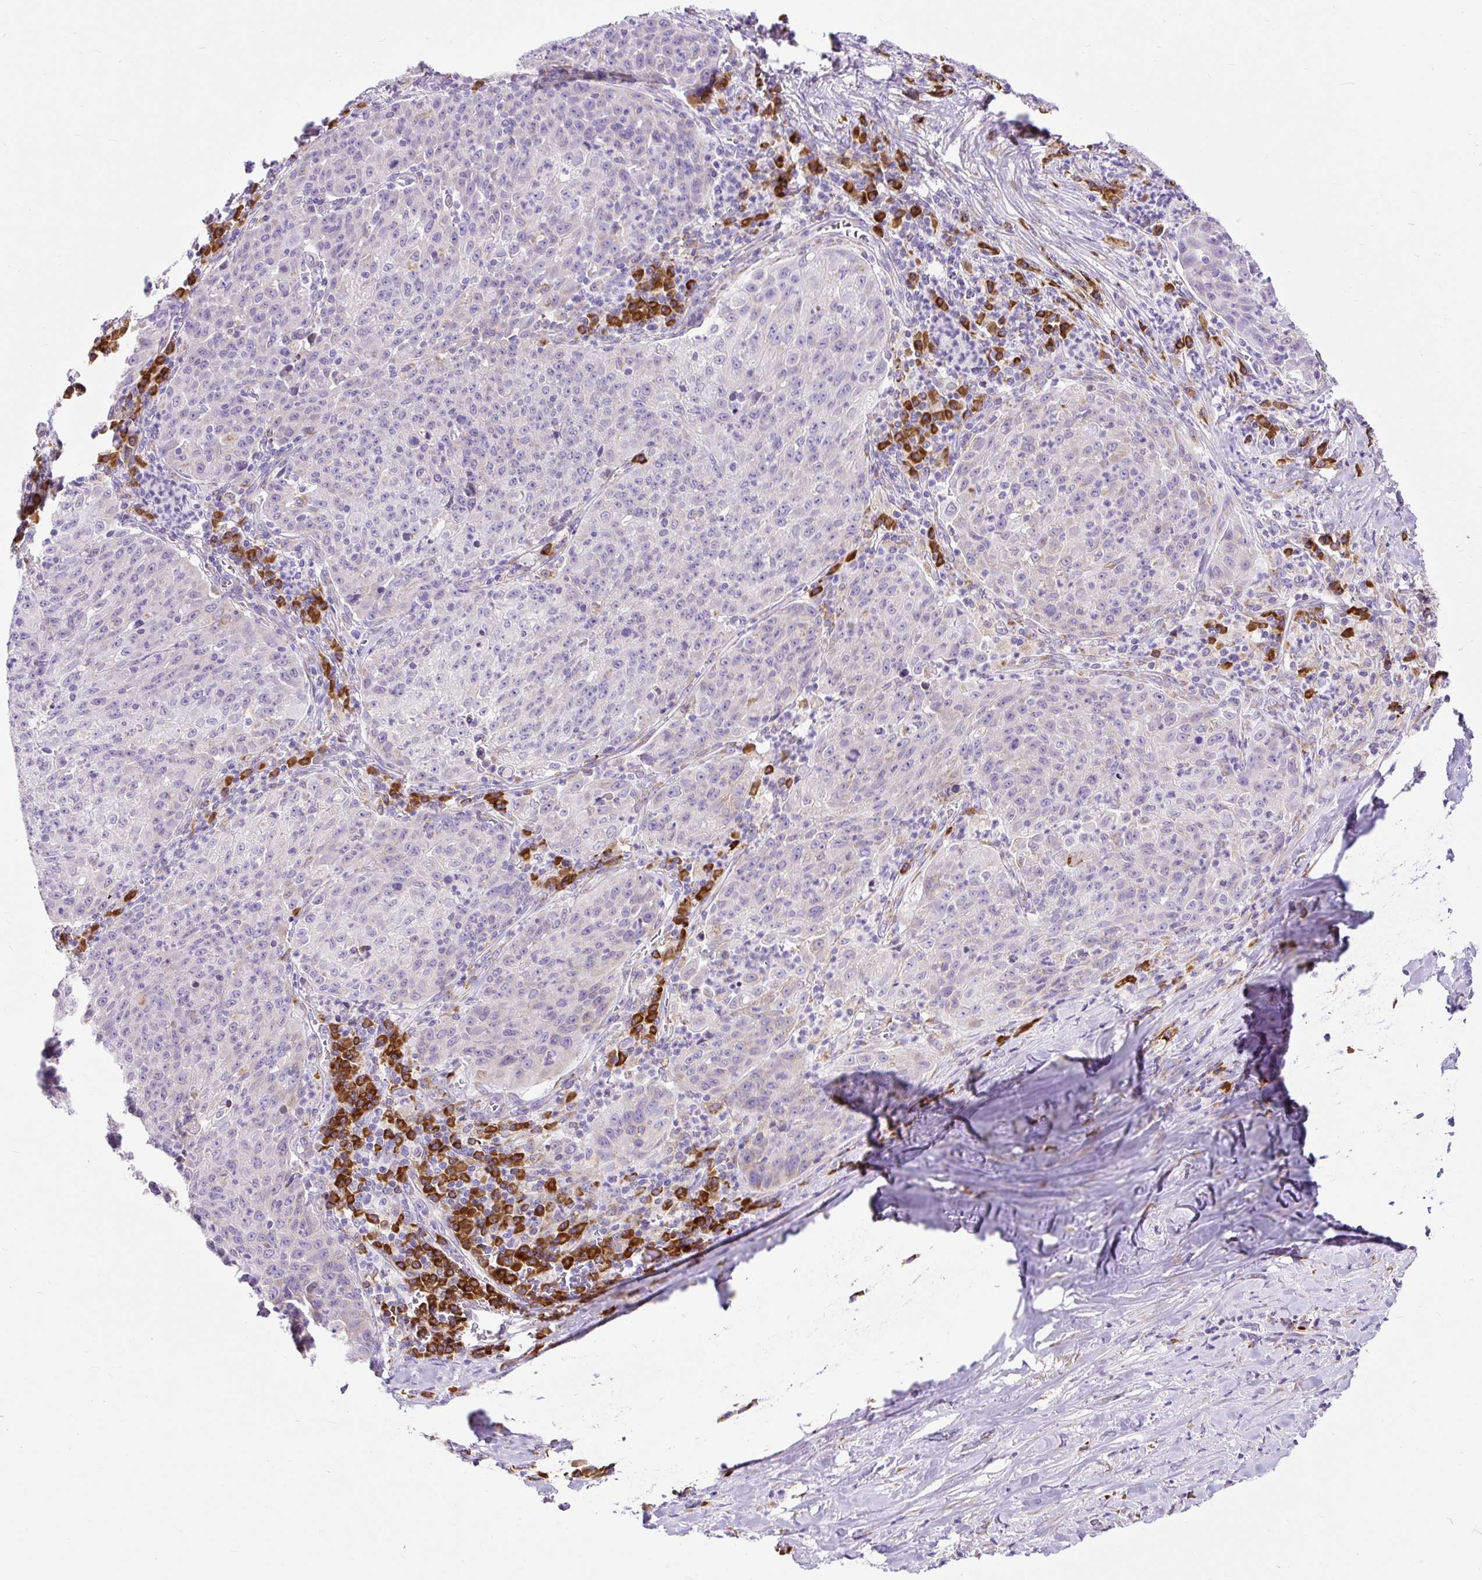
{"staining": {"intensity": "negative", "quantity": "none", "location": "none"}, "tissue": "lung cancer", "cell_type": "Tumor cells", "image_type": "cancer", "snomed": [{"axis": "morphology", "description": "Squamous cell carcinoma, NOS"}, {"axis": "morphology", "description": "Squamous cell carcinoma, metastatic, NOS"}, {"axis": "topography", "description": "Bronchus"}, {"axis": "topography", "description": "Lung"}], "caption": "Metastatic squamous cell carcinoma (lung) was stained to show a protein in brown. There is no significant expression in tumor cells.", "gene": "DDOST", "patient": {"sex": "male", "age": 62}}